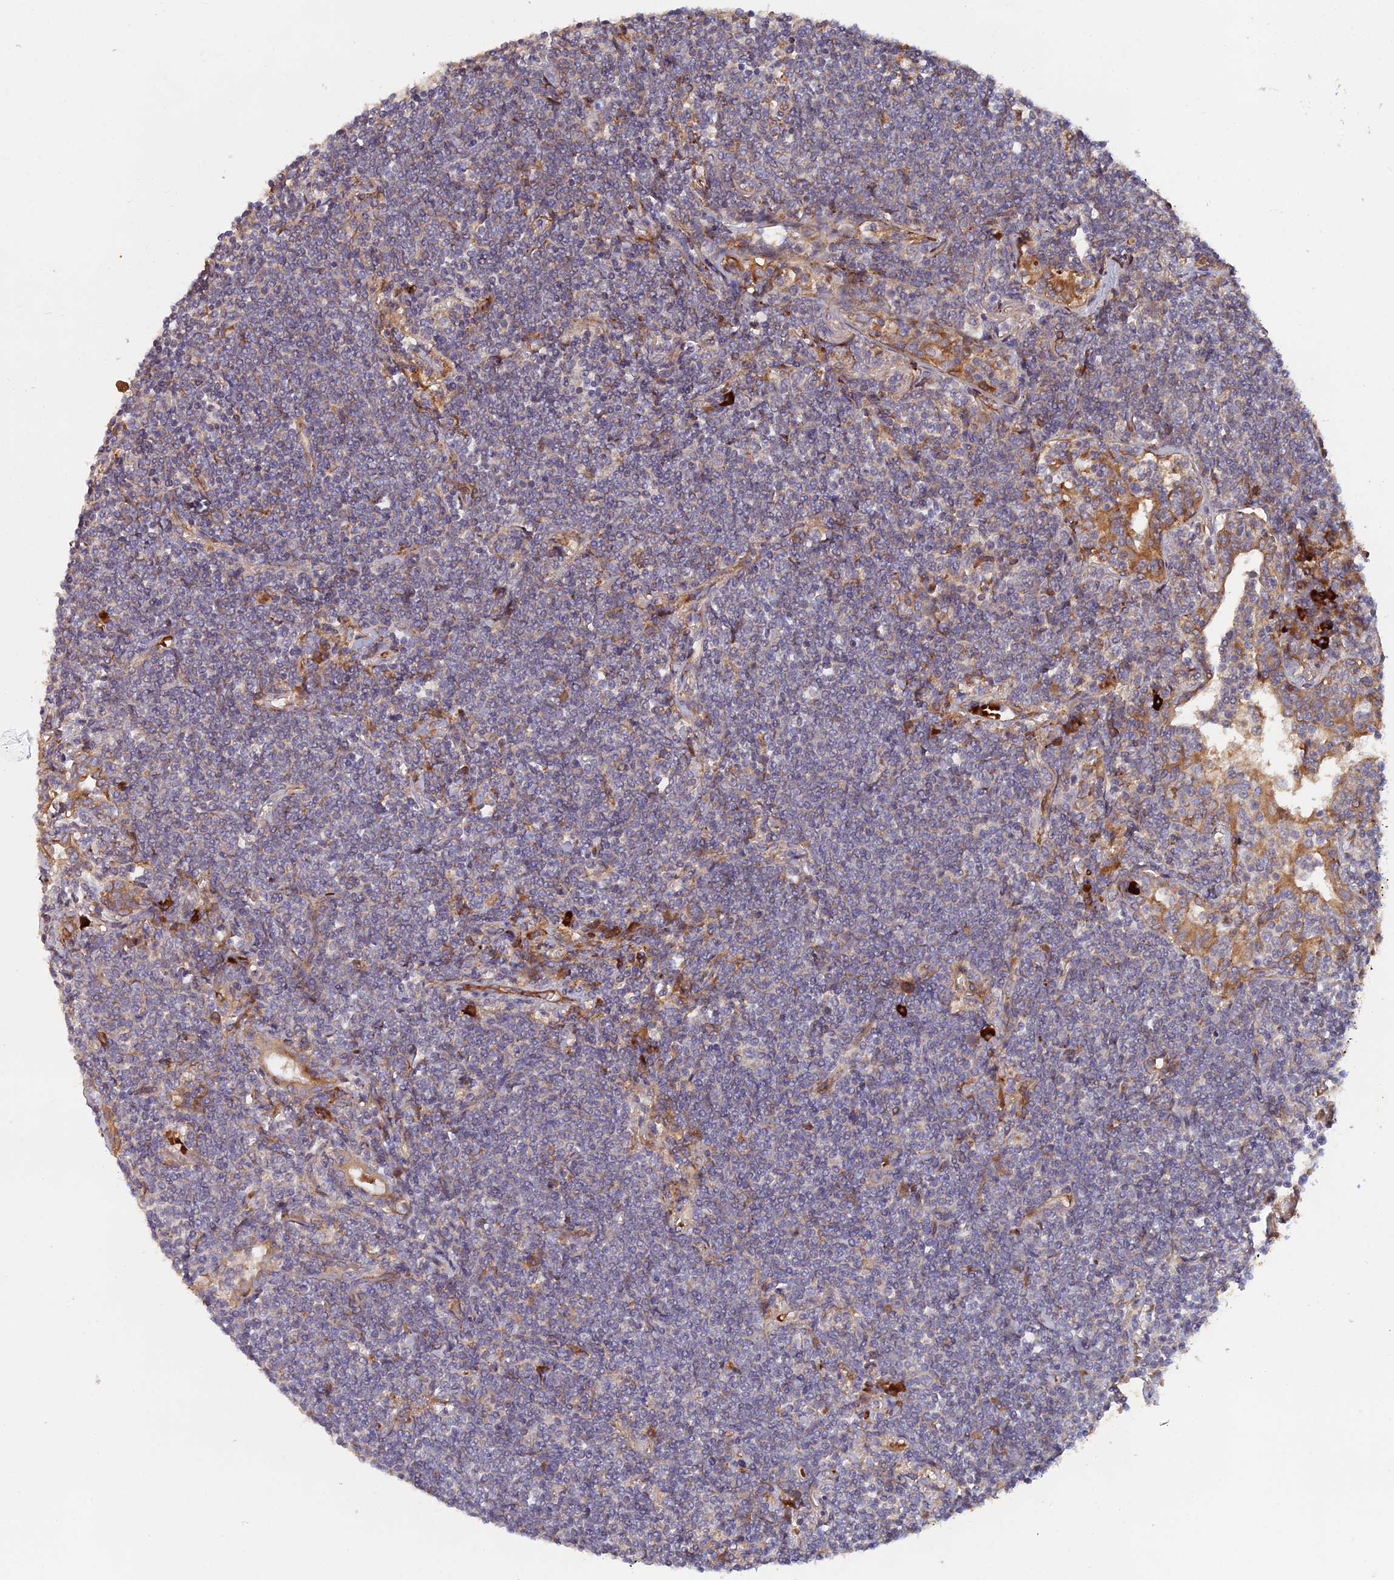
{"staining": {"intensity": "negative", "quantity": "none", "location": "none"}, "tissue": "lymphoma", "cell_type": "Tumor cells", "image_type": "cancer", "snomed": [{"axis": "morphology", "description": "Malignant lymphoma, non-Hodgkin's type, Low grade"}, {"axis": "topography", "description": "Lung"}], "caption": "The micrograph shows no significant expression in tumor cells of malignant lymphoma, non-Hodgkin's type (low-grade). (IHC, brightfield microscopy, high magnification).", "gene": "GMCL1", "patient": {"sex": "female", "age": 71}}